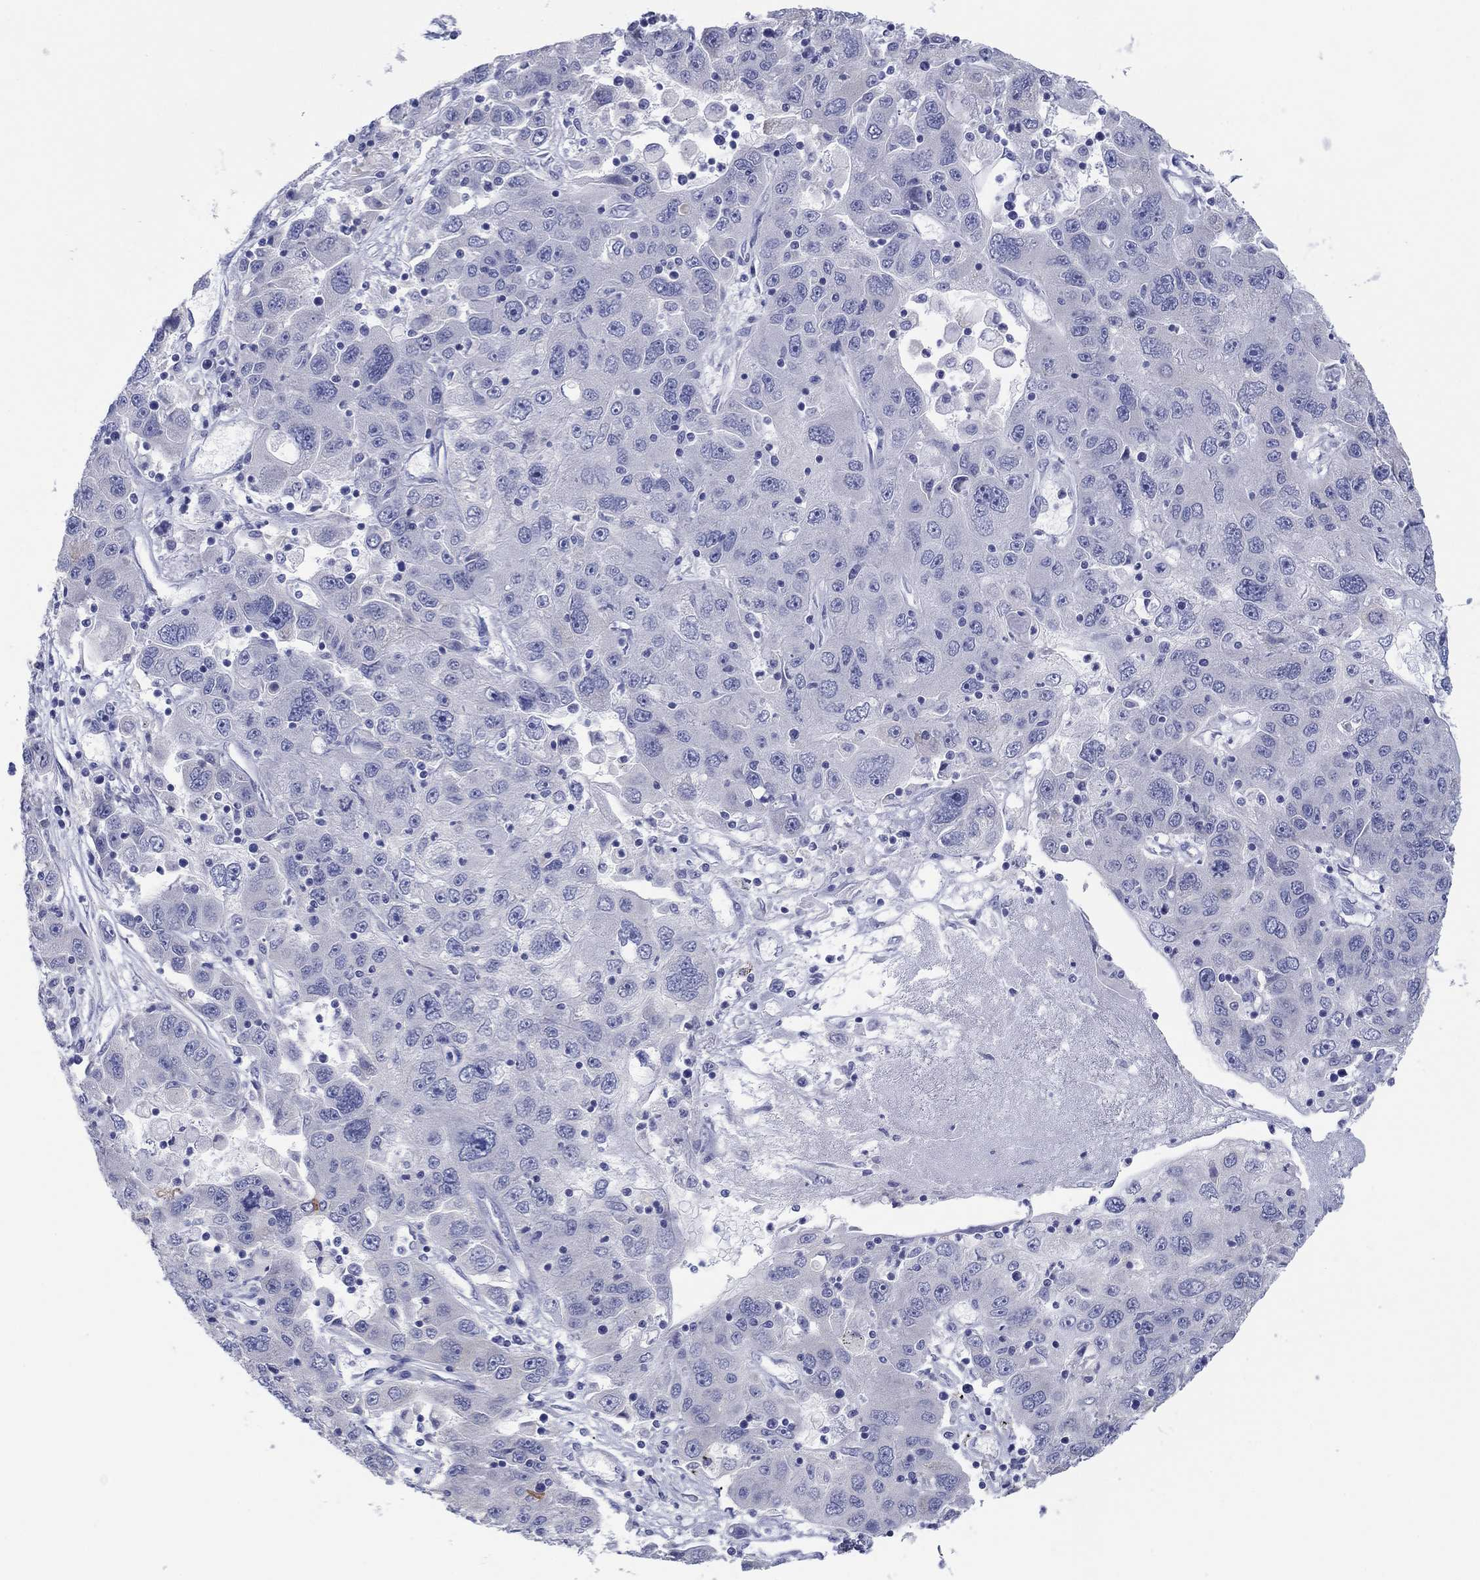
{"staining": {"intensity": "negative", "quantity": "none", "location": "none"}, "tissue": "stomach cancer", "cell_type": "Tumor cells", "image_type": "cancer", "snomed": [{"axis": "morphology", "description": "Adenocarcinoma, NOS"}, {"axis": "topography", "description": "Stomach"}], "caption": "The immunohistochemistry (IHC) photomicrograph has no significant staining in tumor cells of stomach cancer tissue.", "gene": "ERICH3", "patient": {"sex": "male", "age": 56}}